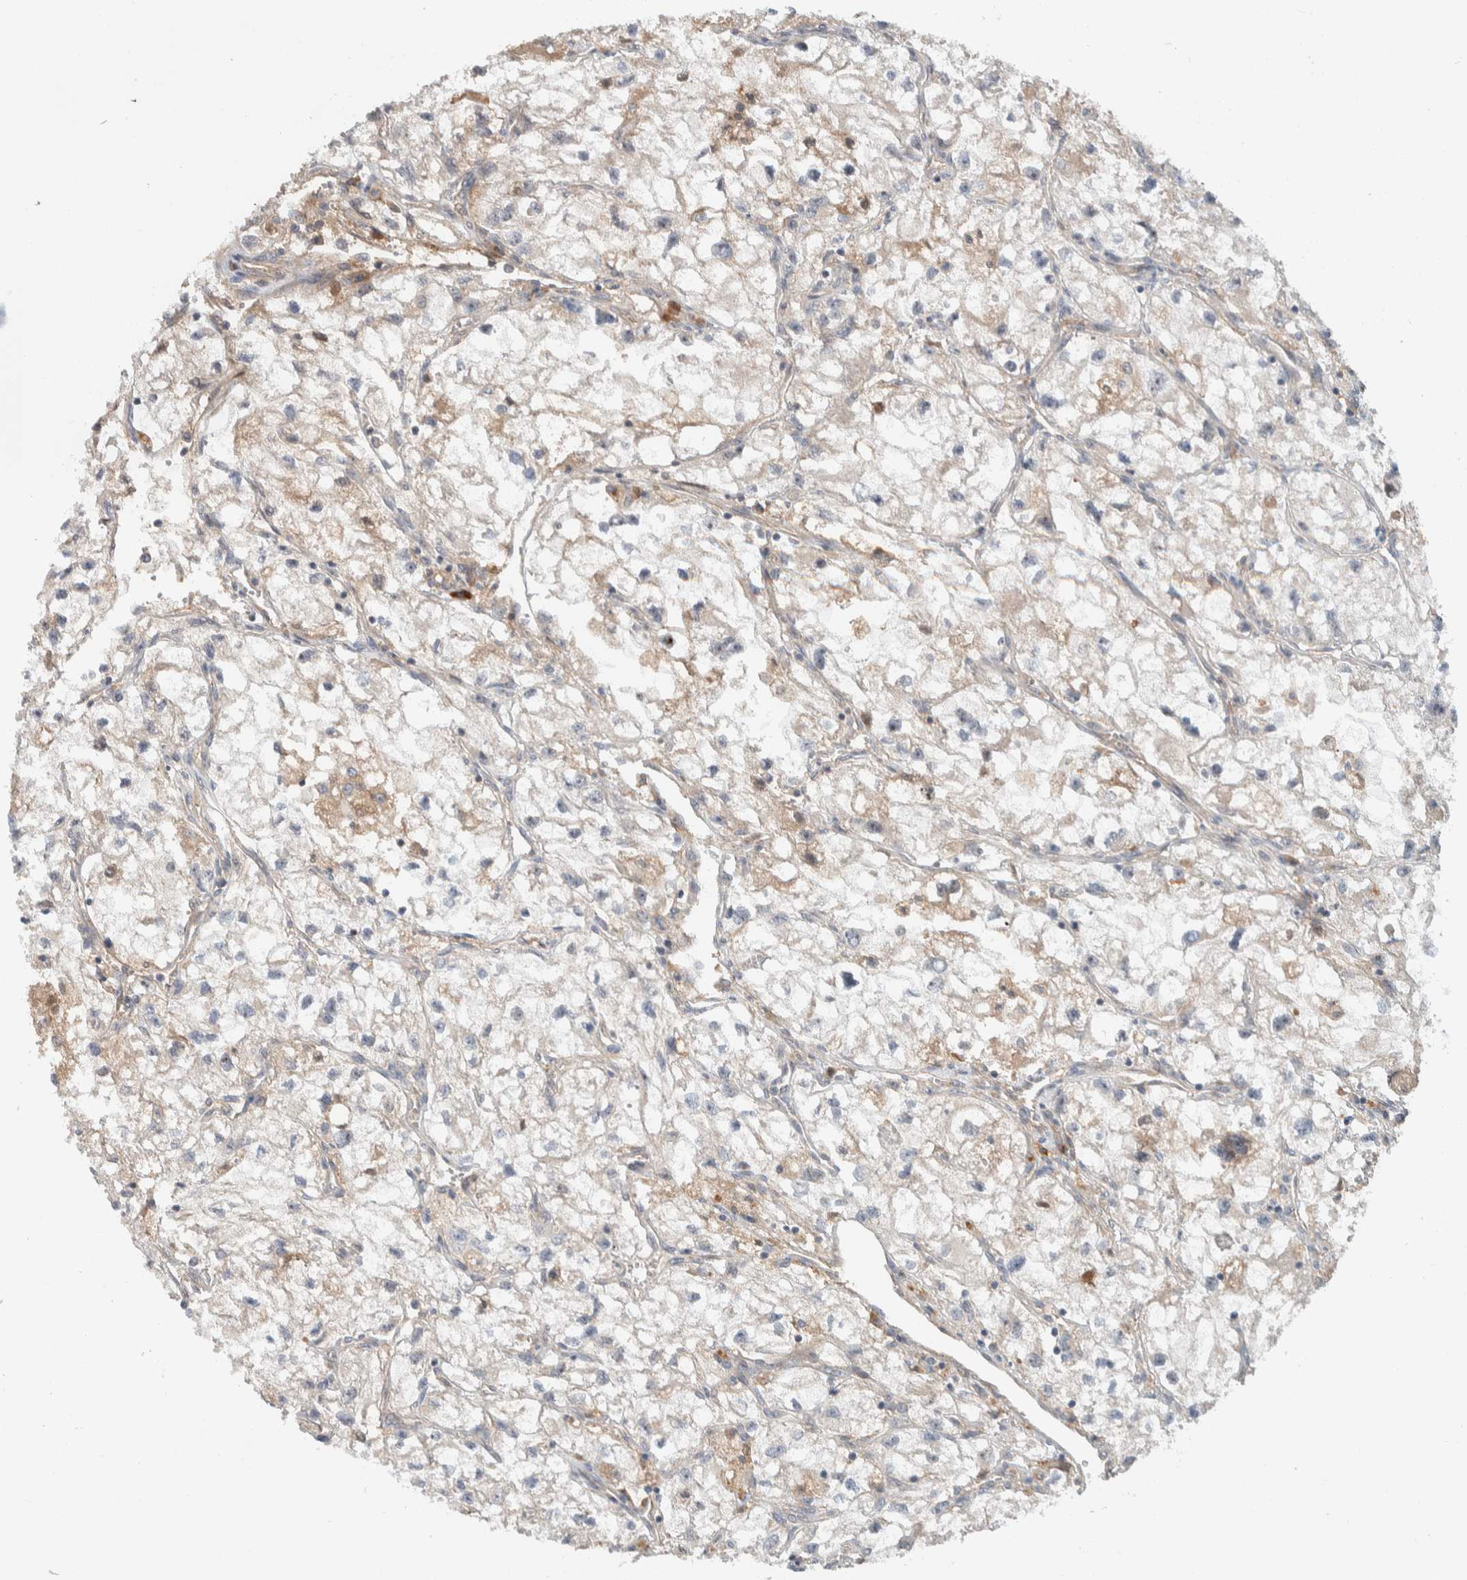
{"staining": {"intensity": "weak", "quantity": "<25%", "location": "cytoplasmic/membranous"}, "tissue": "renal cancer", "cell_type": "Tumor cells", "image_type": "cancer", "snomed": [{"axis": "morphology", "description": "Adenocarcinoma, NOS"}, {"axis": "topography", "description": "Kidney"}], "caption": "Tumor cells show no significant protein positivity in renal cancer.", "gene": "ARMC7", "patient": {"sex": "female", "age": 70}}